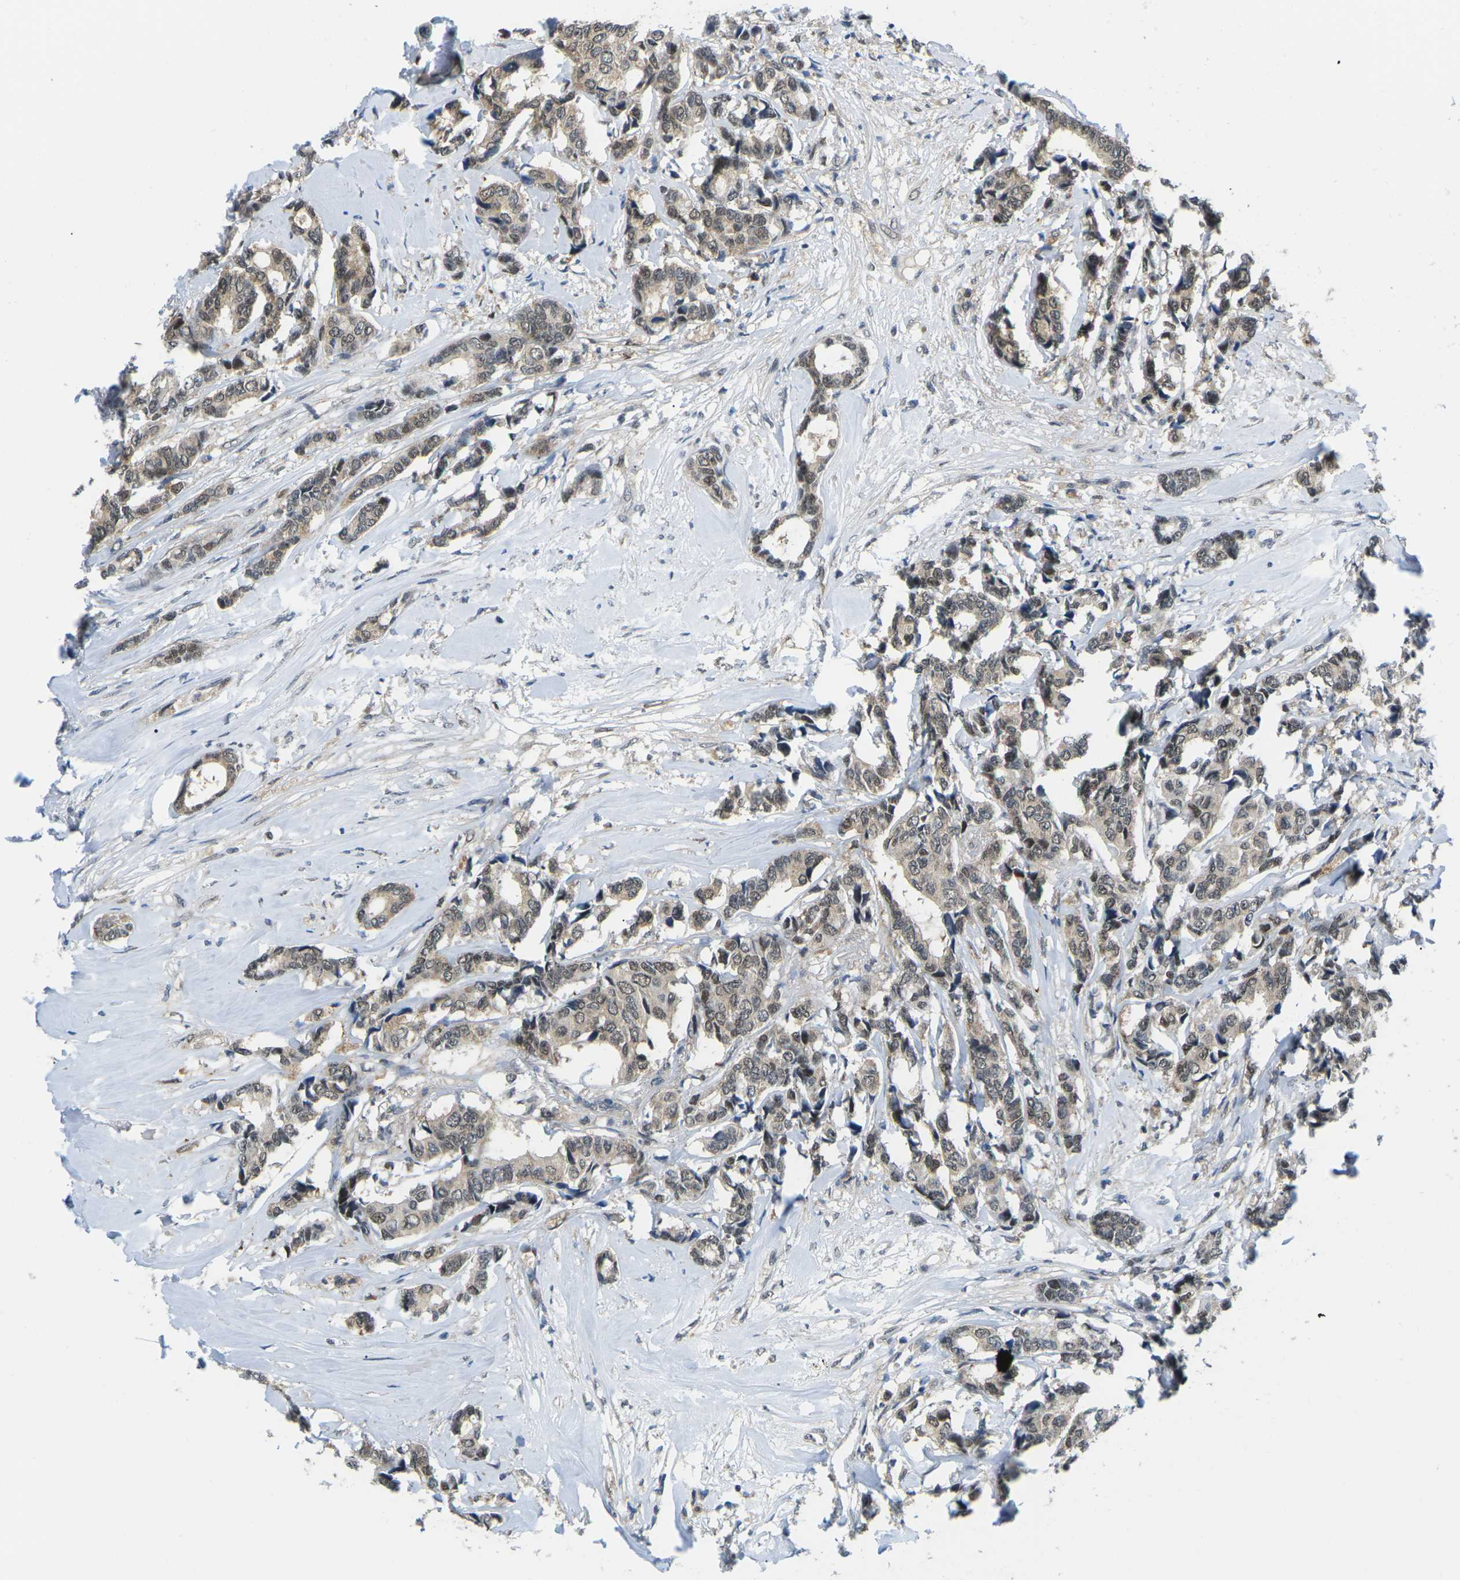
{"staining": {"intensity": "moderate", "quantity": ">75%", "location": "cytoplasmic/membranous,nuclear"}, "tissue": "breast cancer", "cell_type": "Tumor cells", "image_type": "cancer", "snomed": [{"axis": "morphology", "description": "Duct carcinoma"}, {"axis": "topography", "description": "Breast"}], "caption": "Immunohistochemical staining of human breast cancer (invasive ductal carcinoma) shows medium levels of moderate cytoplasmic/membranous and nuclear protein staining in approximately >75% of tumor cells.", "gene": "UBA7", "patient": {"sex": "female", "age": 87}}